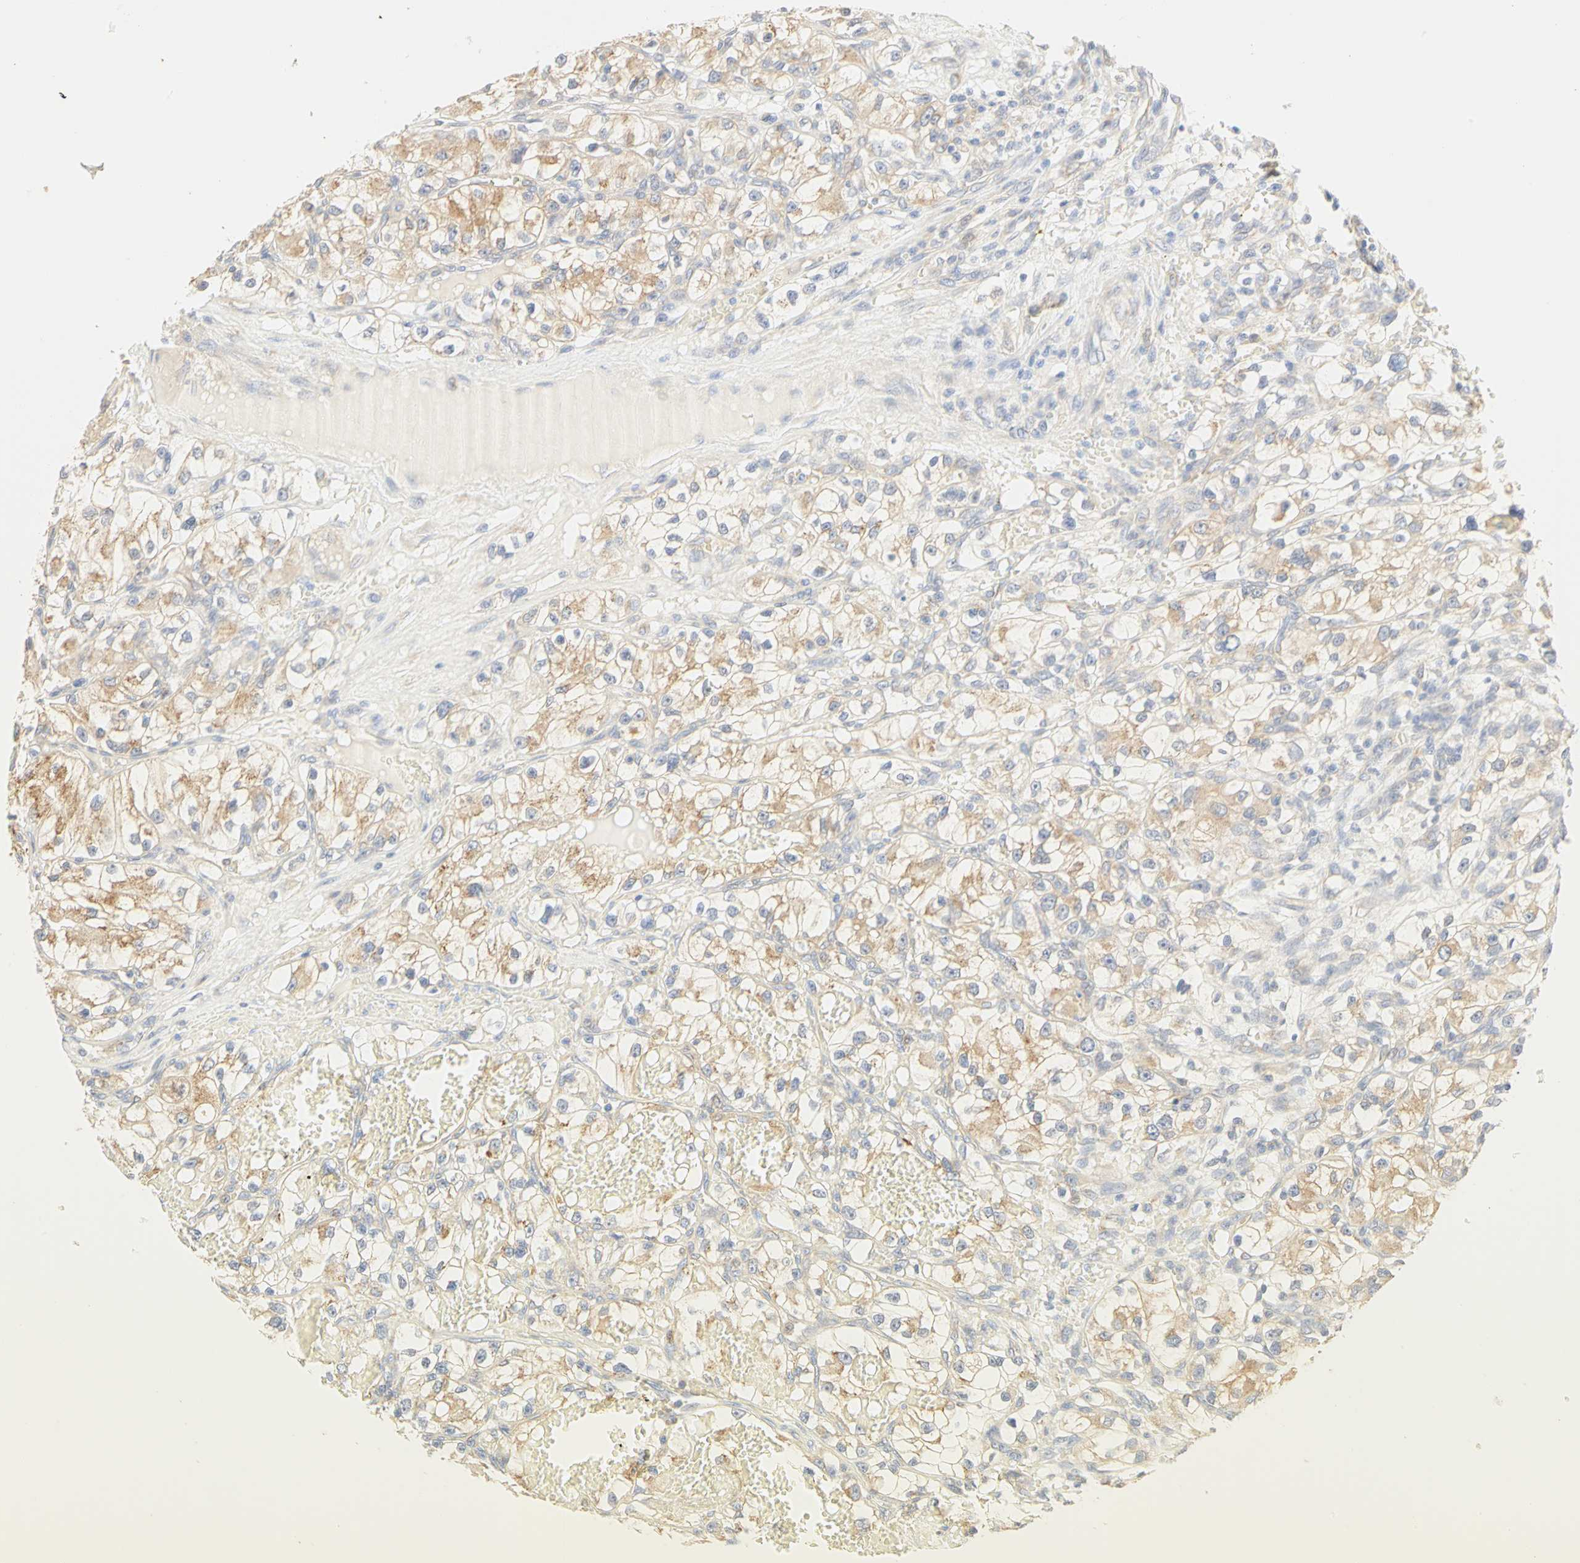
{"staining": {"intensity": "weak", "quantity": ">75%", "location": "cytoplasmic/membranous"}, "tissue": "renal cancer", "cell_type": "Tumor cells", "image_type": "cancer", "snomed": [{"axis": "morphology", "description": "Adenocarcinoma, NOS"}, {"axis": "topography", "description": "Kidney"}], "caption": "Tumor cells reveal low levels of weak cytoplasmic/membranous expression in about >75% of cells in renal adenocarcinoma. The staining was performed using DAB, with brown indicating positive protein expression. Nuclei are stained blue with hematoxylin.", "gene": "GNRH2", "patient": {"sex": "female", "age": 57}}